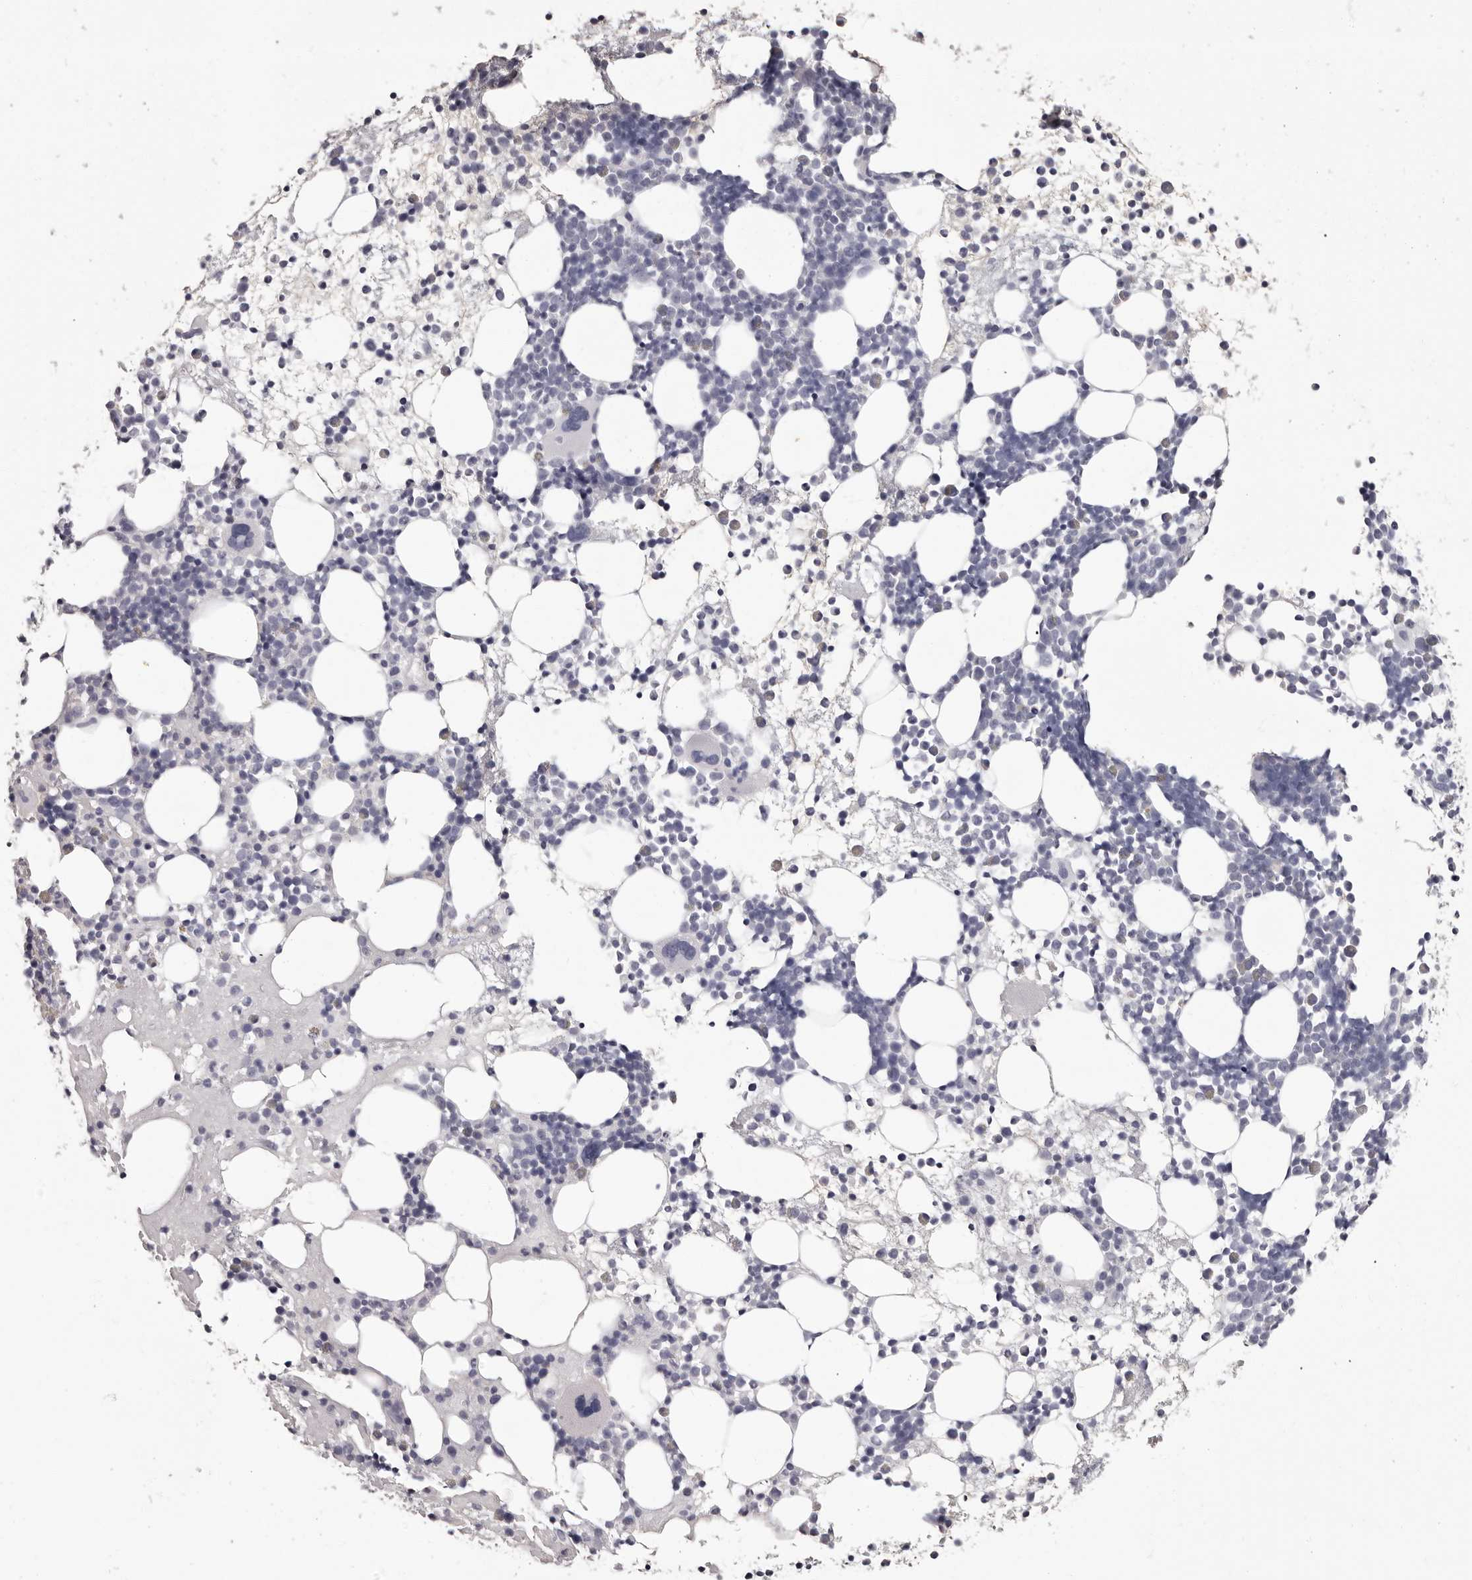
{"staining": {"intensity": "negative", "quantity": "none", "location": "none"}, "tissue": "bone marrow", "cell_type": "Hematopoietic cells", "image_type": "normal", "snomed": [{"axis": "morphology", "description": "Normal tissue, NOS"}, {"axis": "topography", "description": "Bone marrow"}], "caption": "High power microscopy histopathology image of an IHC image of benign bone marrow, revealing no significant staining in hematopoietic cells.", "gene": "APEH", "patient": {"sex": "female", "age": 57}}